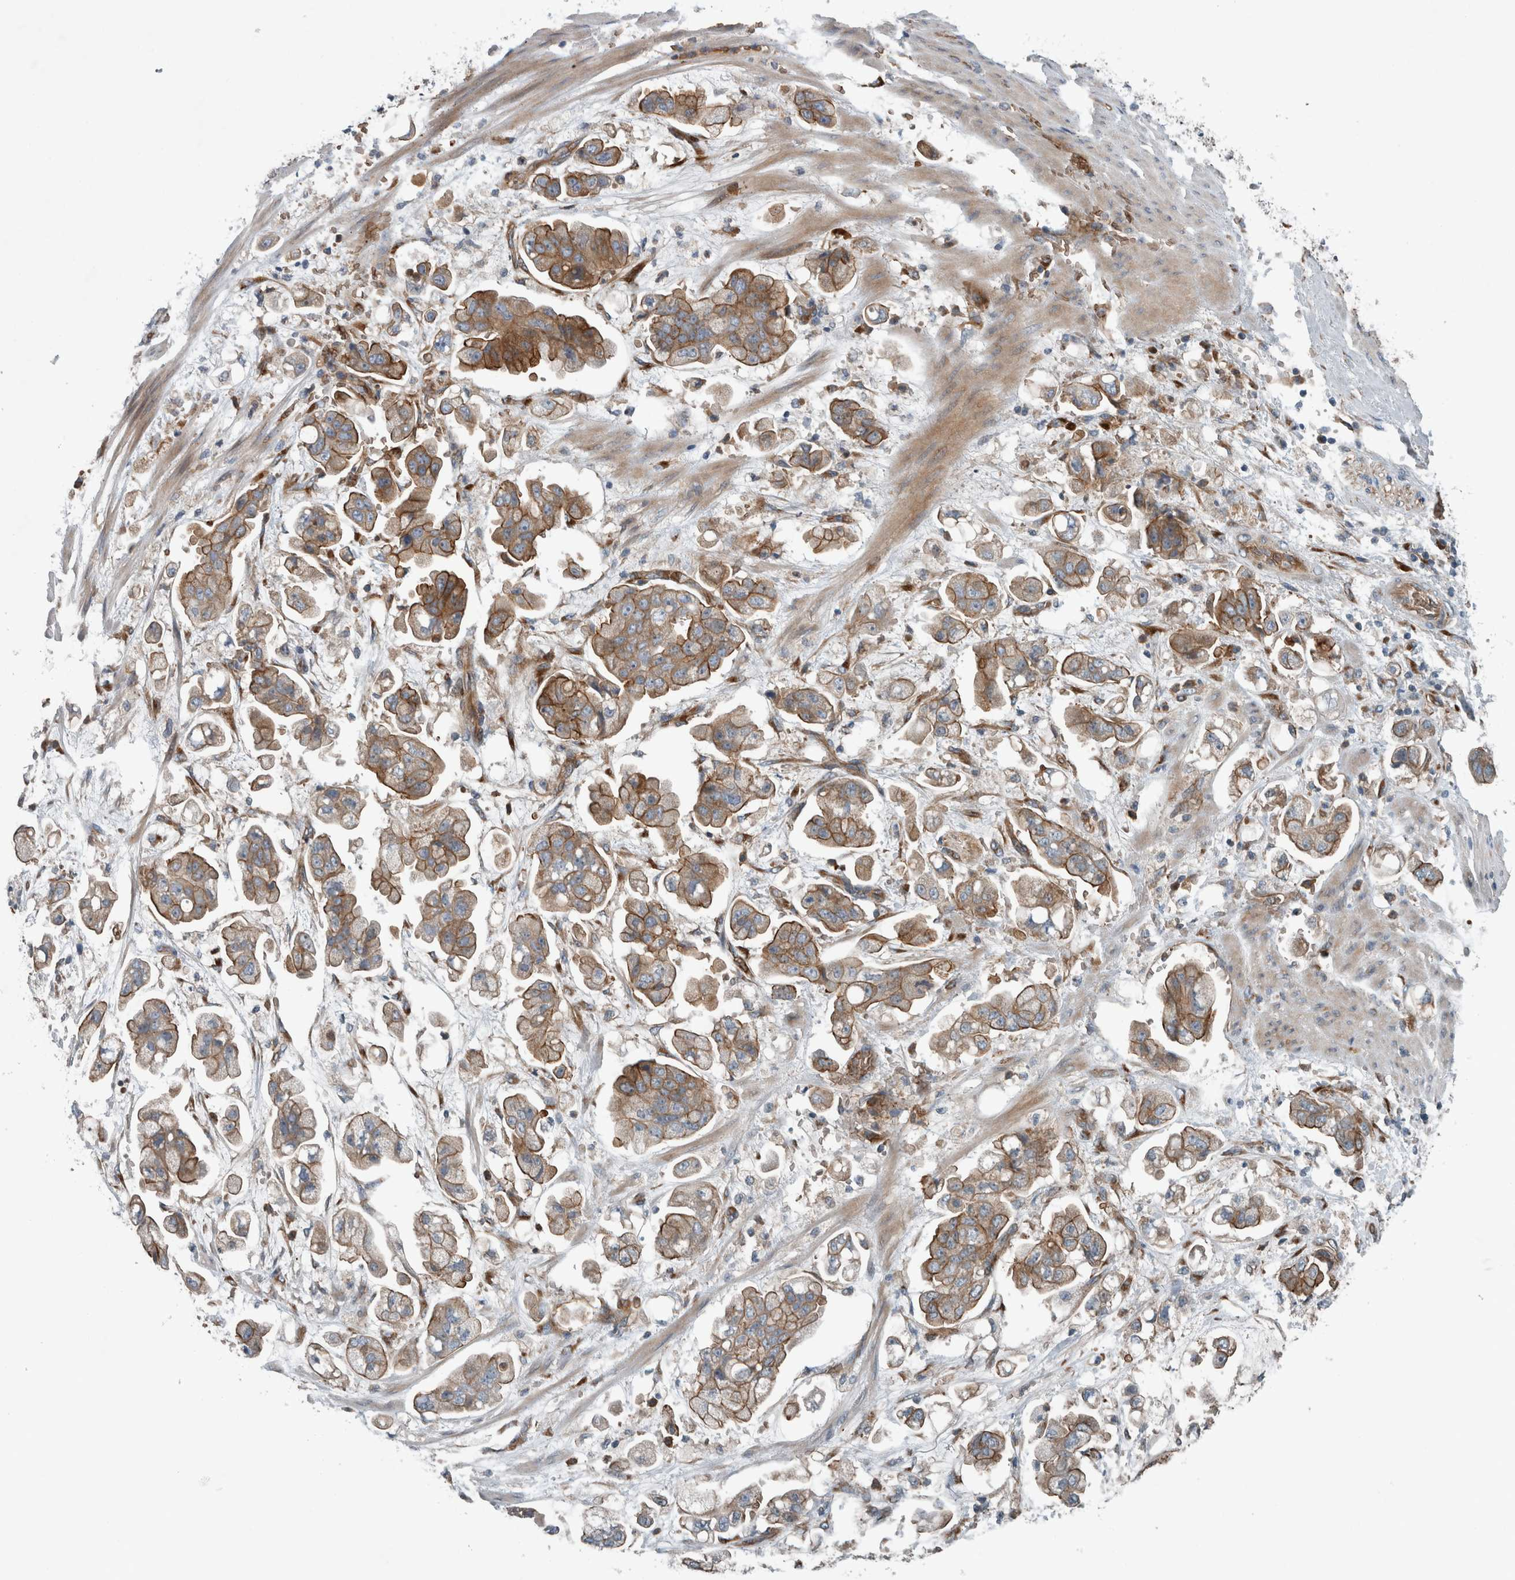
{"staining": {"intensity": "strong", "quantity": "25%-75%", "location": "cytoplasmic/membranous"}, "tissue": "stomach cancer", "cell_type": "Tumor cells", "image_type": "cancer", "snomed": [{"axis": "morphology", "description": "Adenocarcinoma, NOS"}, {"axis": "topography", "description": "Stomach"}], "caption": "Protein staining by IHC reveals strong cytoplasmic/membranous expression in about 25%-75% of tumor cells in stomach adenocarcinoma.", "gene": "GLT8D2", "patient": {"sex": "male", "age": 62}}